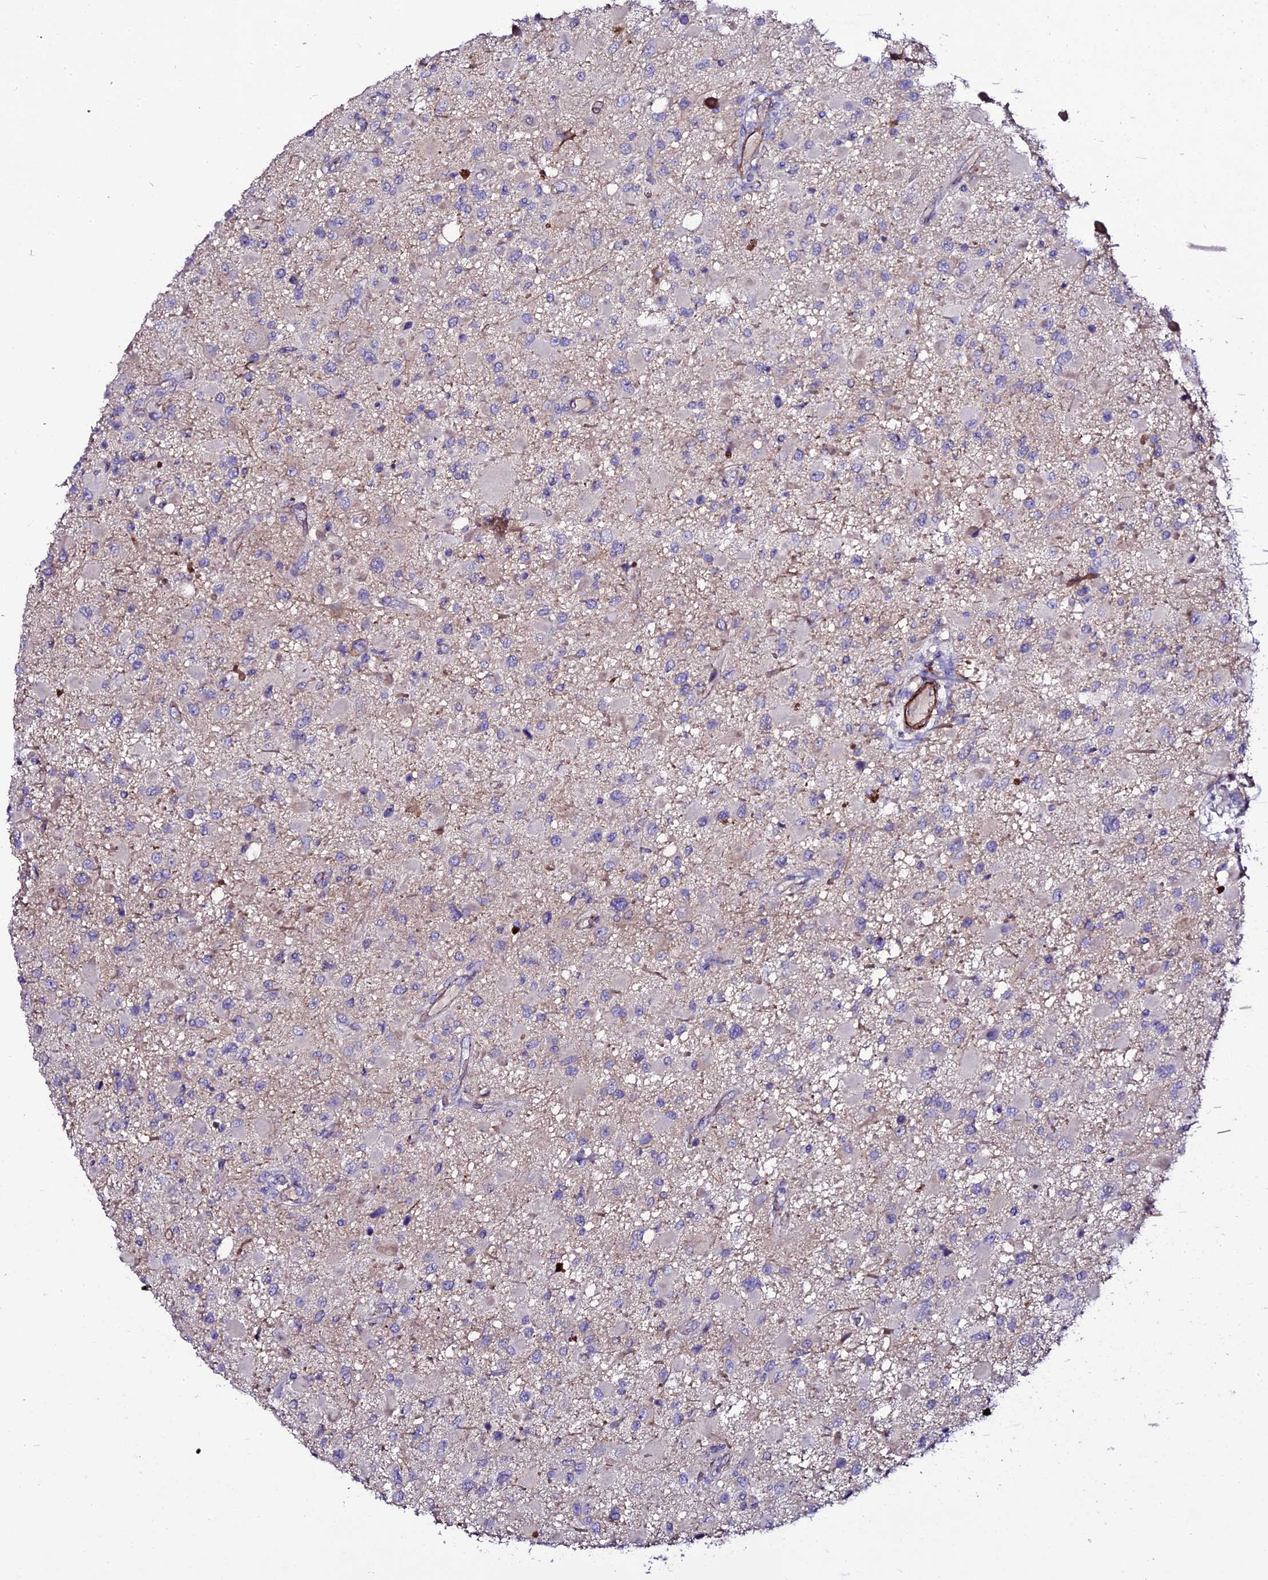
{"staining": {"intensity": "negative", "quantity": "none", "location": "none"}, "tissue": "glioma", "cell_type": "Tumor cells", "image_type": "cancer", "snomed": [{"axis": "morphology", "description": "Glioma, malignant, High grade"}, {"axis": "topography", "description": "Brain"}], "caption": "Immunohistochemistry (IHC) histopathology image of neoplastic tissue: human malignant glioma (high-grade) stained with DAB reveals no significant protein expression in tumor cells.", "gene": "MEX3C", "patient": {"sex": "male", "age": 53}}